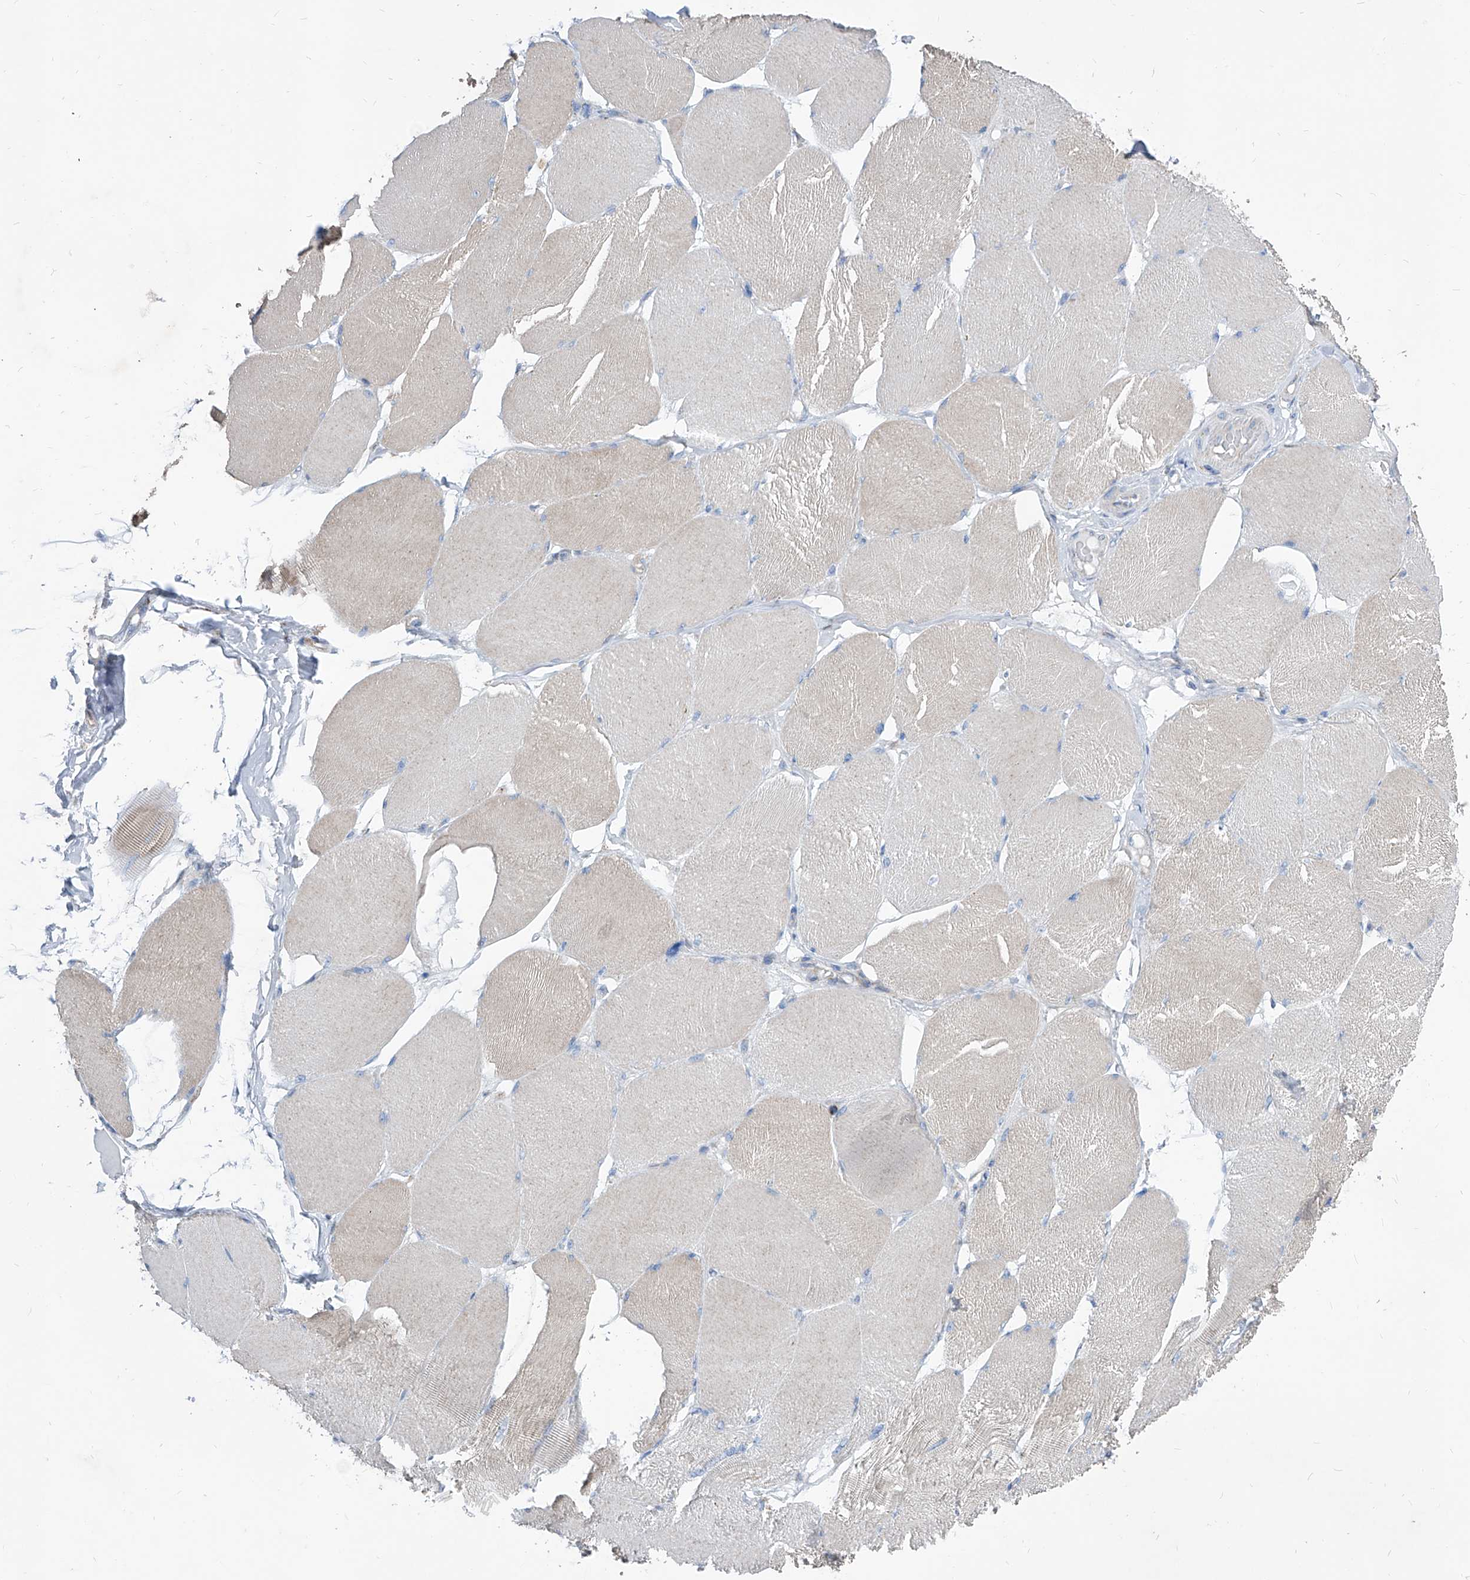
{"staining": {"intensity": "weak", "quantity": "25%-75%", "location": "cytoplasmic/membranous"}, "tissue": "skeletal muscle", "cell_type": "Myocytes", "image_type": "normal", "snomed": [{"axis": "morphology", "description": "Normal tissue, NOS"}, {"axis": "topography", "description": "Skin"}, {"axis": "topography", "description": "Skeletal muscle"}], "caption": "An image of skeletal muscle stained for a protein shows weak cytoplasmic/membranous brown staining in myocytes.", "gene": "AGPS", "patient": {"sex": "male", "age": 83}}